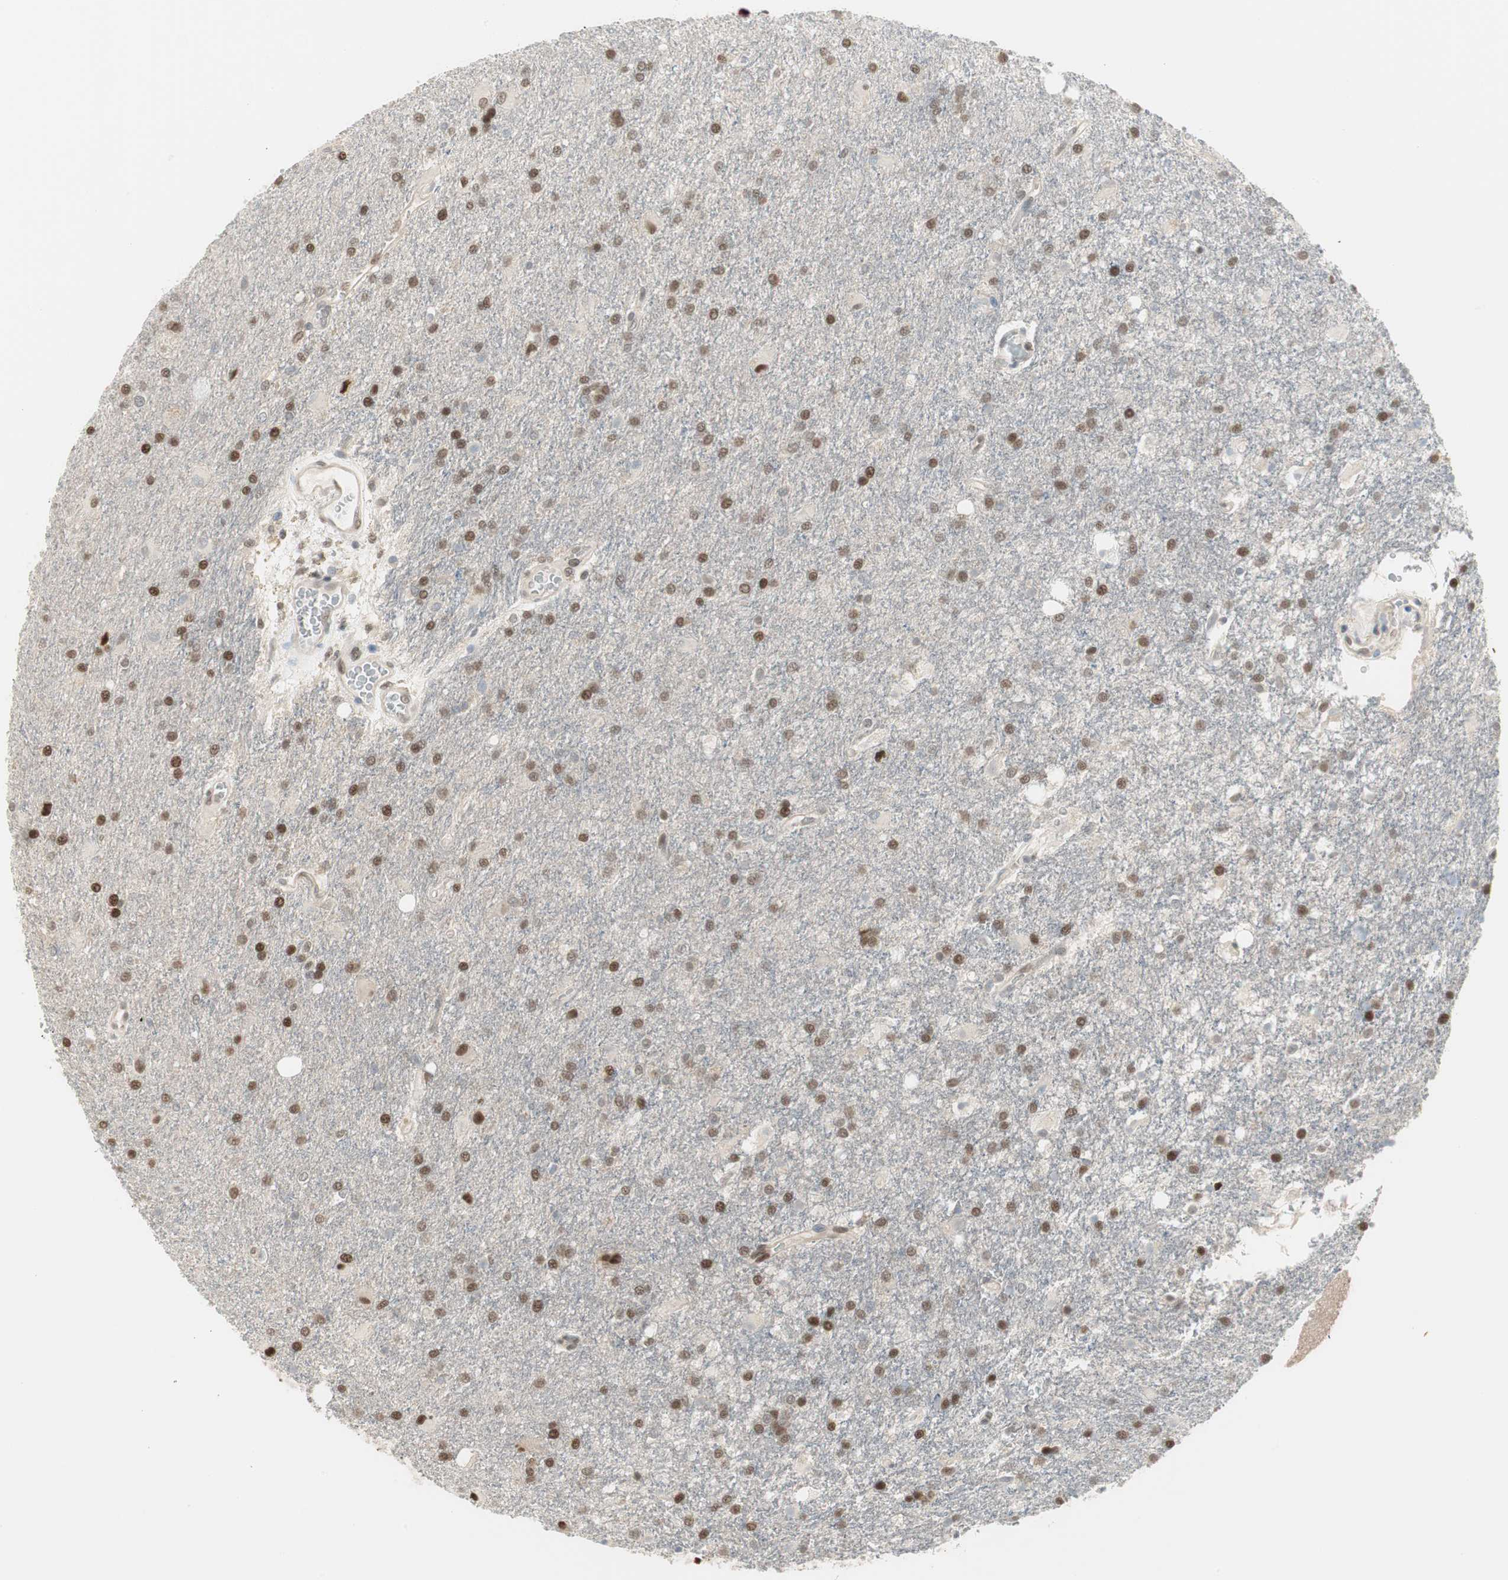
{"staining": {"intensity": "strong", "quantity": ">75%", "location": "nuclear"}, "tissue": "glioma", "cell_type": "Tumor cells", "image_type": "cancer", "snomed": [{"axis": "morphology", "description": "Glioma, malignant, High grade"}, {"axis": "topography", "description": "Brain"}], "caption": "Immunohistochemistry photomicrograph of neoplastic tissue: human glioma stained using immunohistochemistry (IHC) demonstrates high levels of strong protein expression localized specifically in the nuclear of tumor cells, appearing as a nuclear brown color.", "gene": "LONP2", "patient": {"sex": "male", "age": 71}}